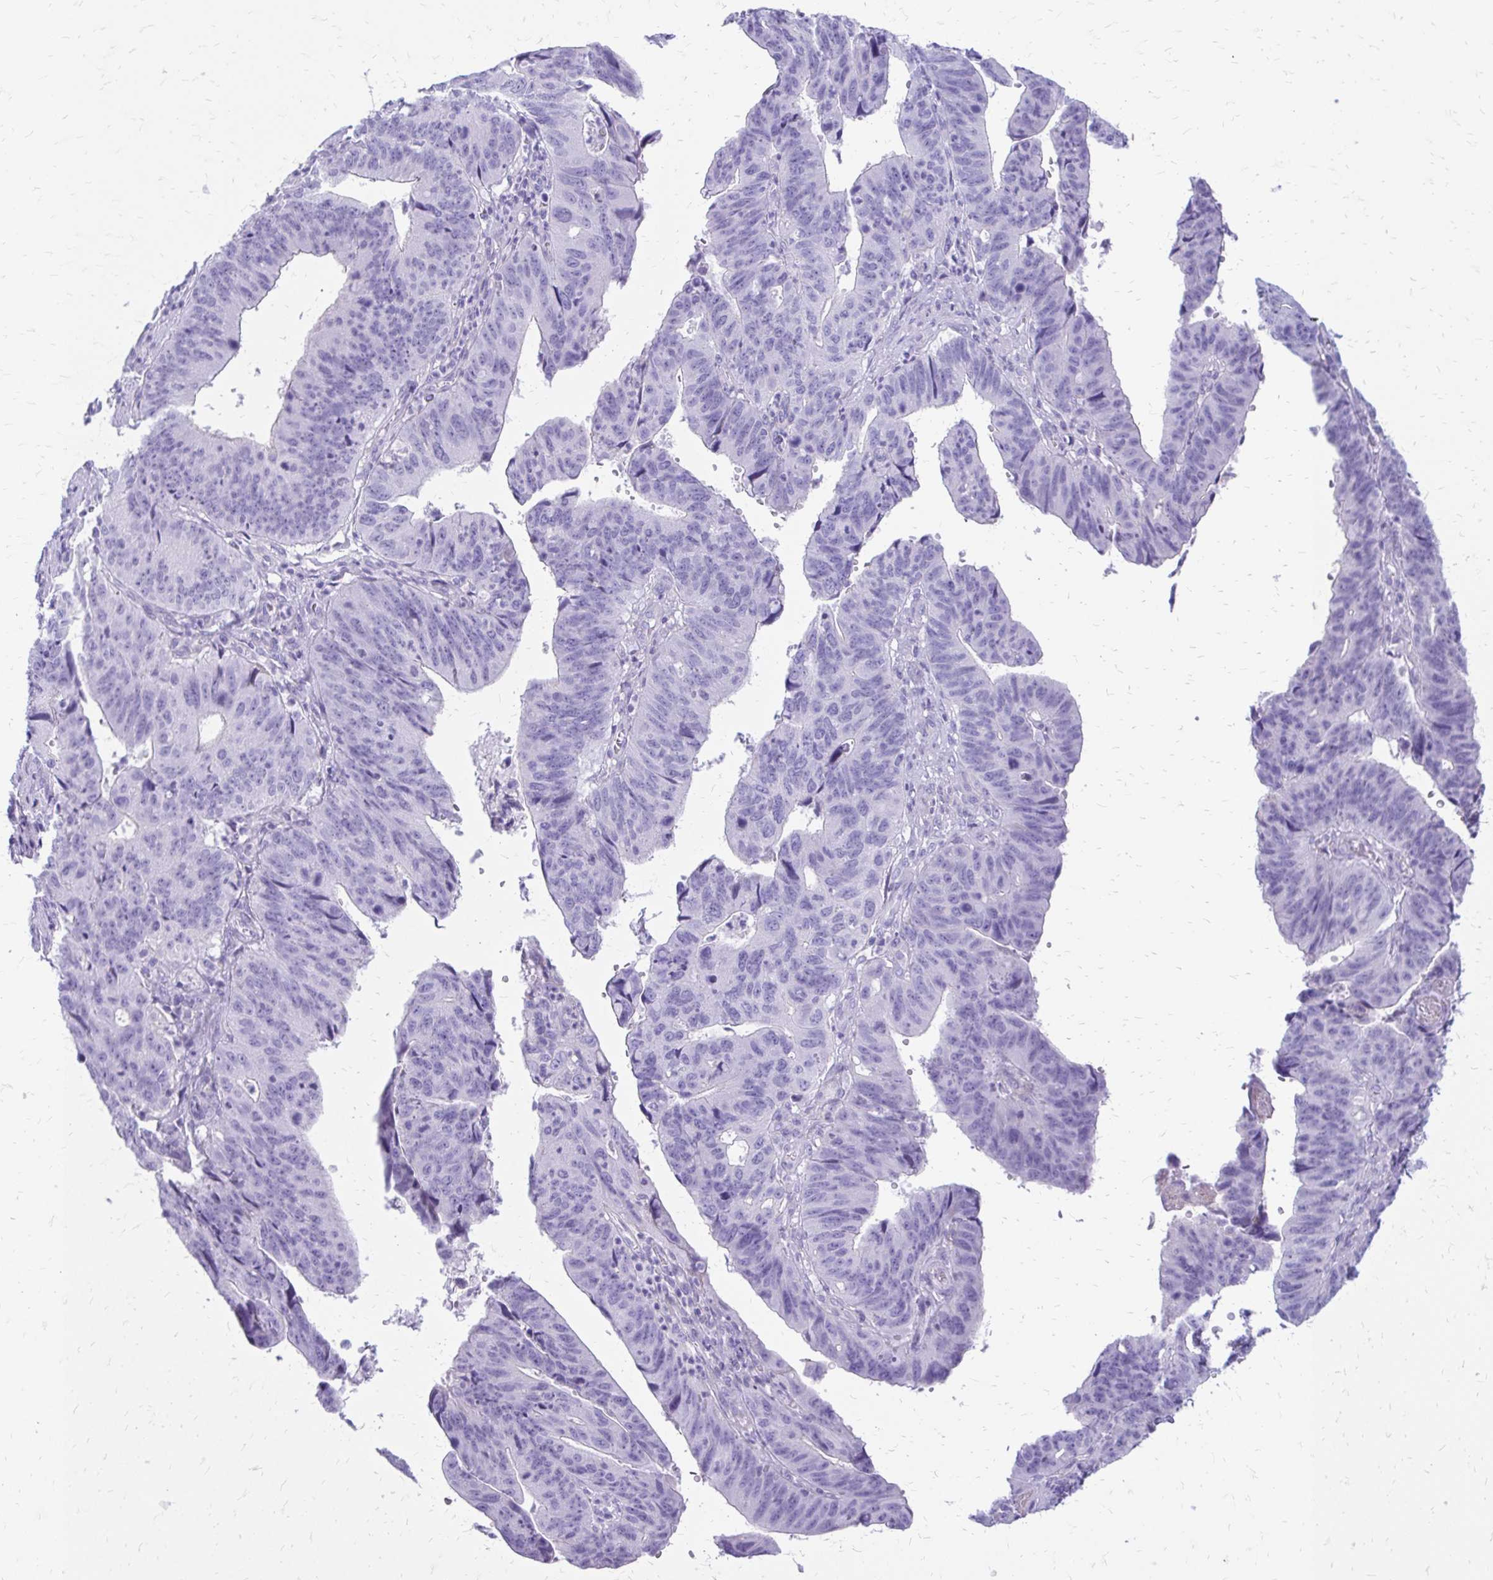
{"staining": {"intensity": "negative", "quantity": "none", "location": "none"}, "tissue": "stomach cancer", "cell_type": "Tumor cells", "image_type": "cancer", "snomed": [{"axis": "morphology", "description": "Adenocarcinoma, NOS"}, {"axis": "topography", "description": "Stomach"}], "caption": "The image displays no significant staining in tumor cells of stomach adenocarcinoma.", "gene": "SIGLEC11", "patient": {"sex": "male", "age": 59}}